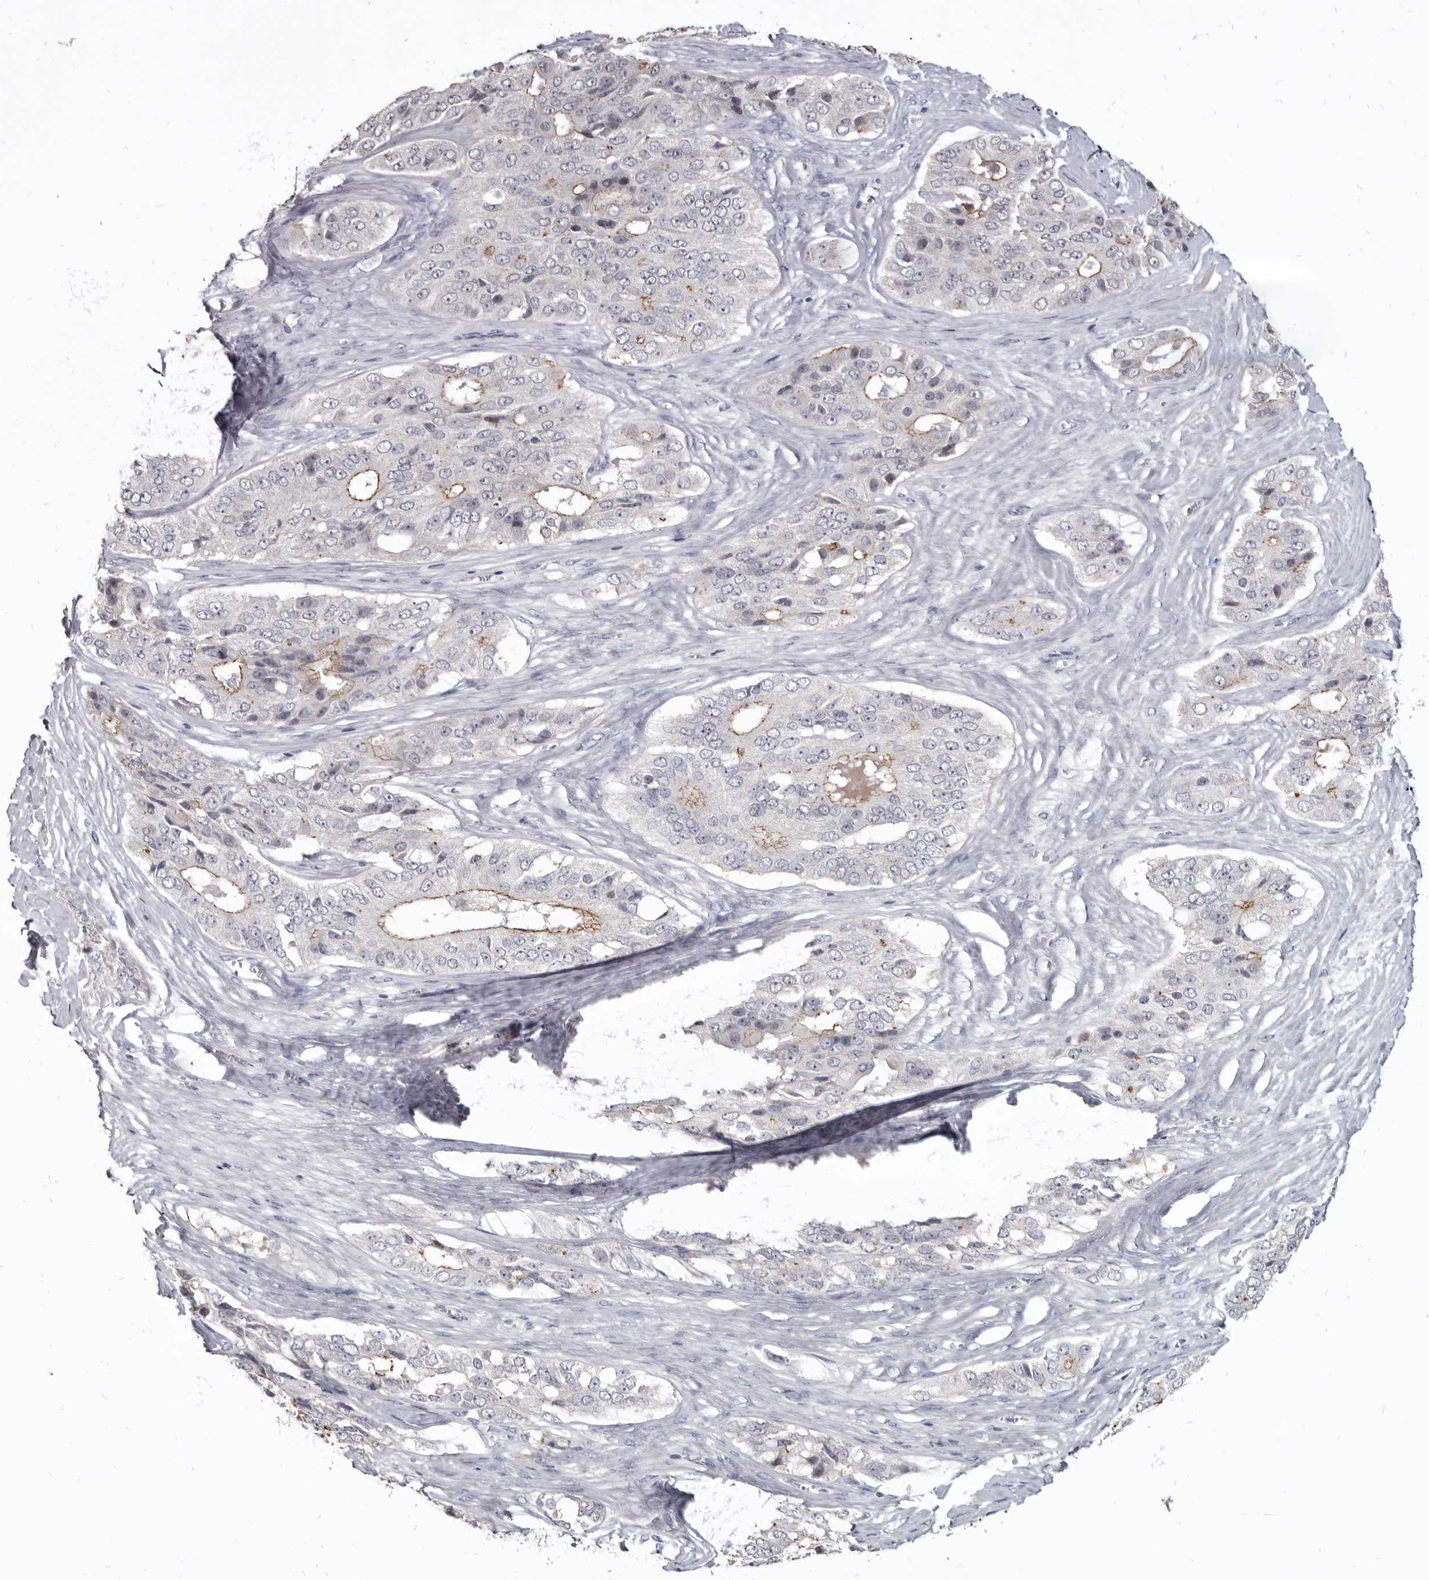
{"staining": {"intensity": "moderate", "quantity": "25%-75%", "location": "cytoplasmic/membranous"}, "tissue": "ovarian cancer", "cell_type": "Tumor cells", "image_type": "cancer", "snomed": [{"axis": "morphology", "description": "Carcinoma, endometroid"}, {"axis": "topography", "description": "Ovary"}], "caption": "This is a histology image of IHC staining of ovarian endometroid carcinoma, which shows moderate positivity in the cytoplasmic/membranous of tumor cells.", "gene": "CGN", "patient": {"sex": "female", "age": 51}}